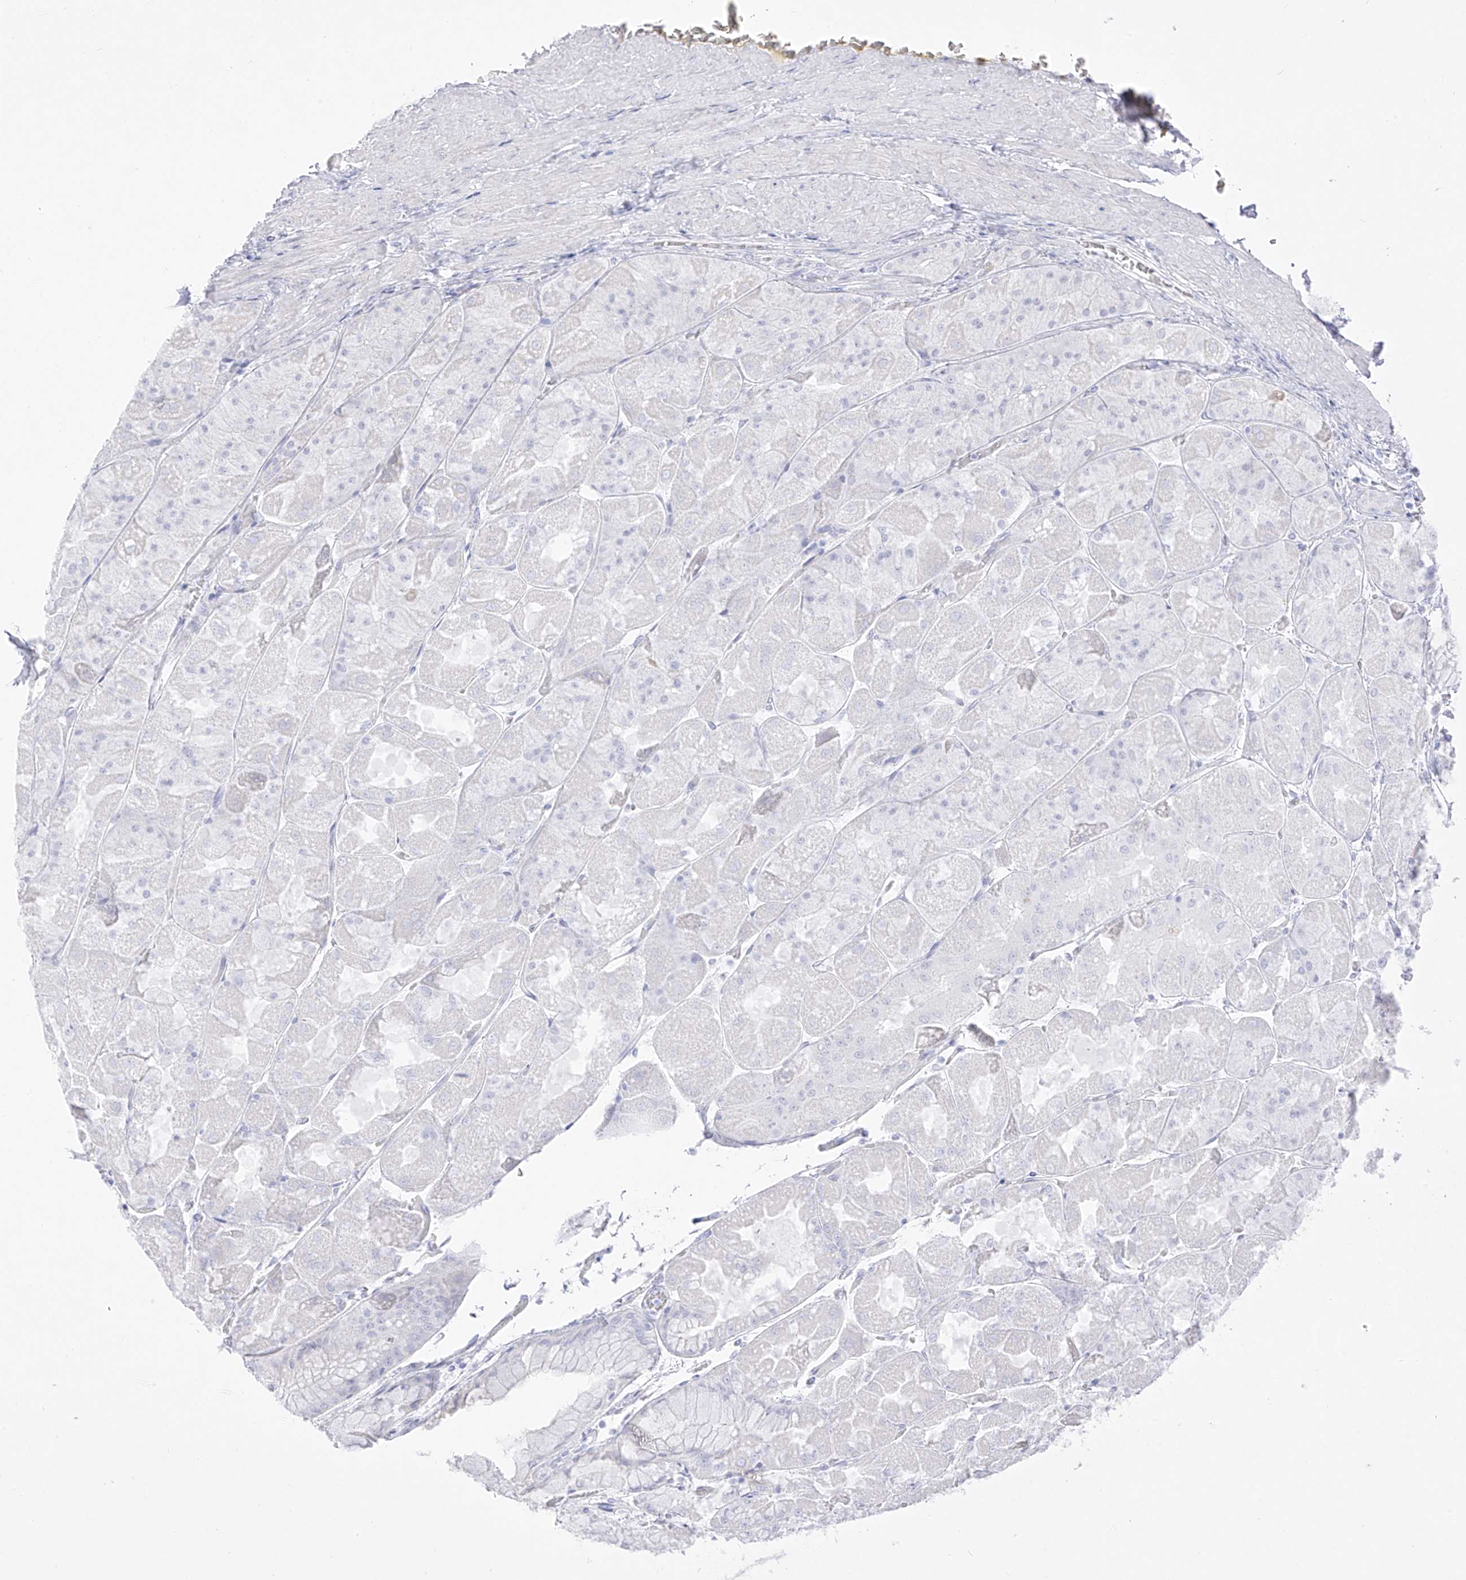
{"staining": {"intensity": "negative", "quantity": "none", "location": "none"}, "tissue": "stomach", "cell_type": "Glandular cells", "image_type": "normal", "snomed": [{"axis": "morphology", "description": "Normal tissue, NOS"}, {"axis": "topography", "description": "Stomach"}], "caption": "Human stomach stained for a protein using immunohistochemistry (IHC) demonstrates no expression in glandular cells.", "gene": "TGM4", "patient": {"sex": "female", "age": 61}}